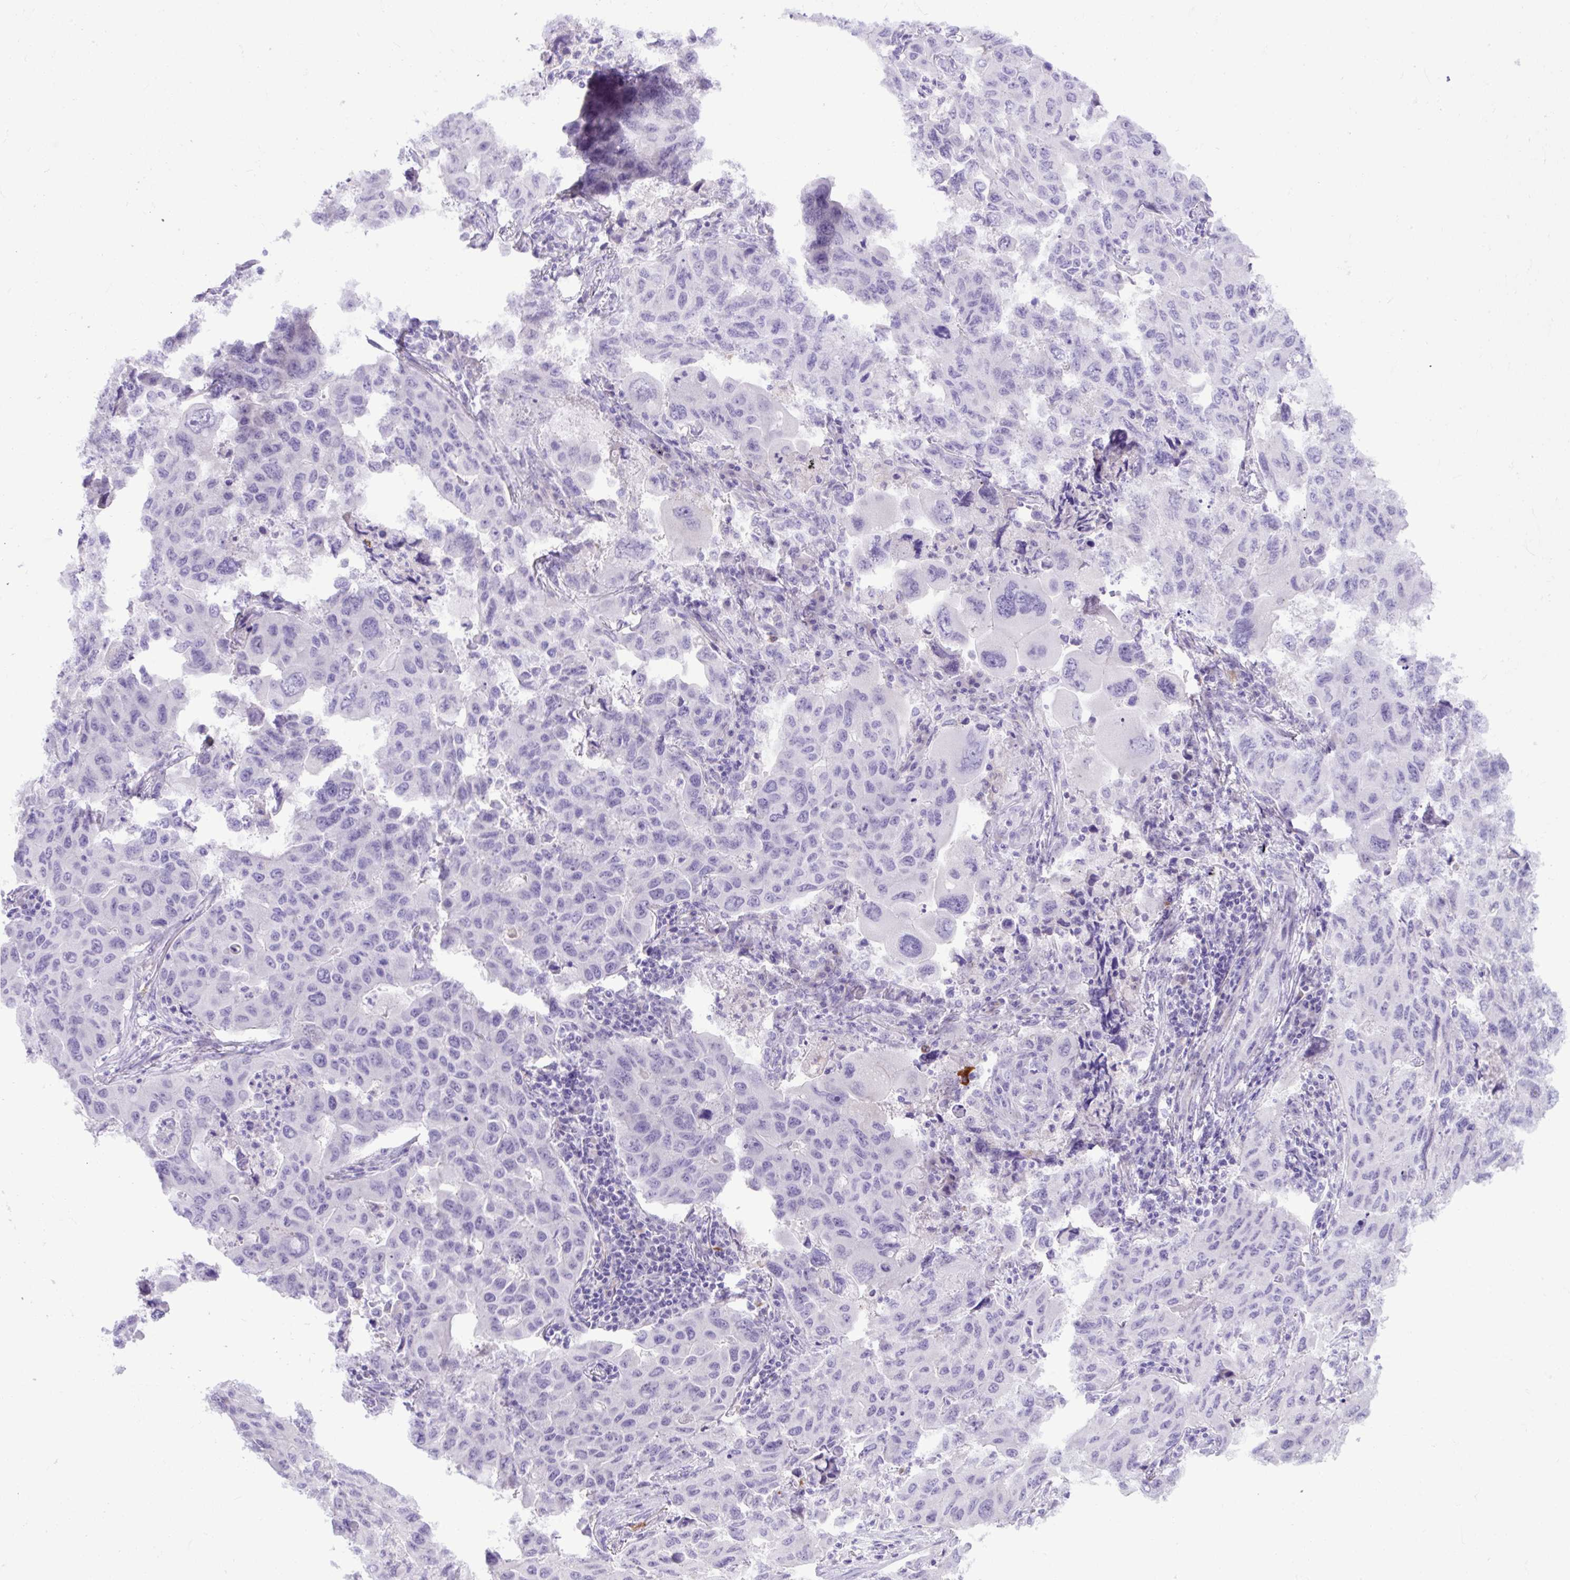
{"staining": {"intensity": "negative", "quantity": "none", "location": "none"}, "tissue": "lung cancer", "cell_type": "Tumor cells", "image_type": "cancer", "snomed": [{"axis": "morphology", "description": "Adenocarcinoma, NOS"}, {"axis": "topography", "description": "Lung"}], "caption": "Immunohistochemistry of lung cancer displays no staining in tumor cells.", "gene": "SPTBN5", "patient": {"sex": "male", "age": 64}}